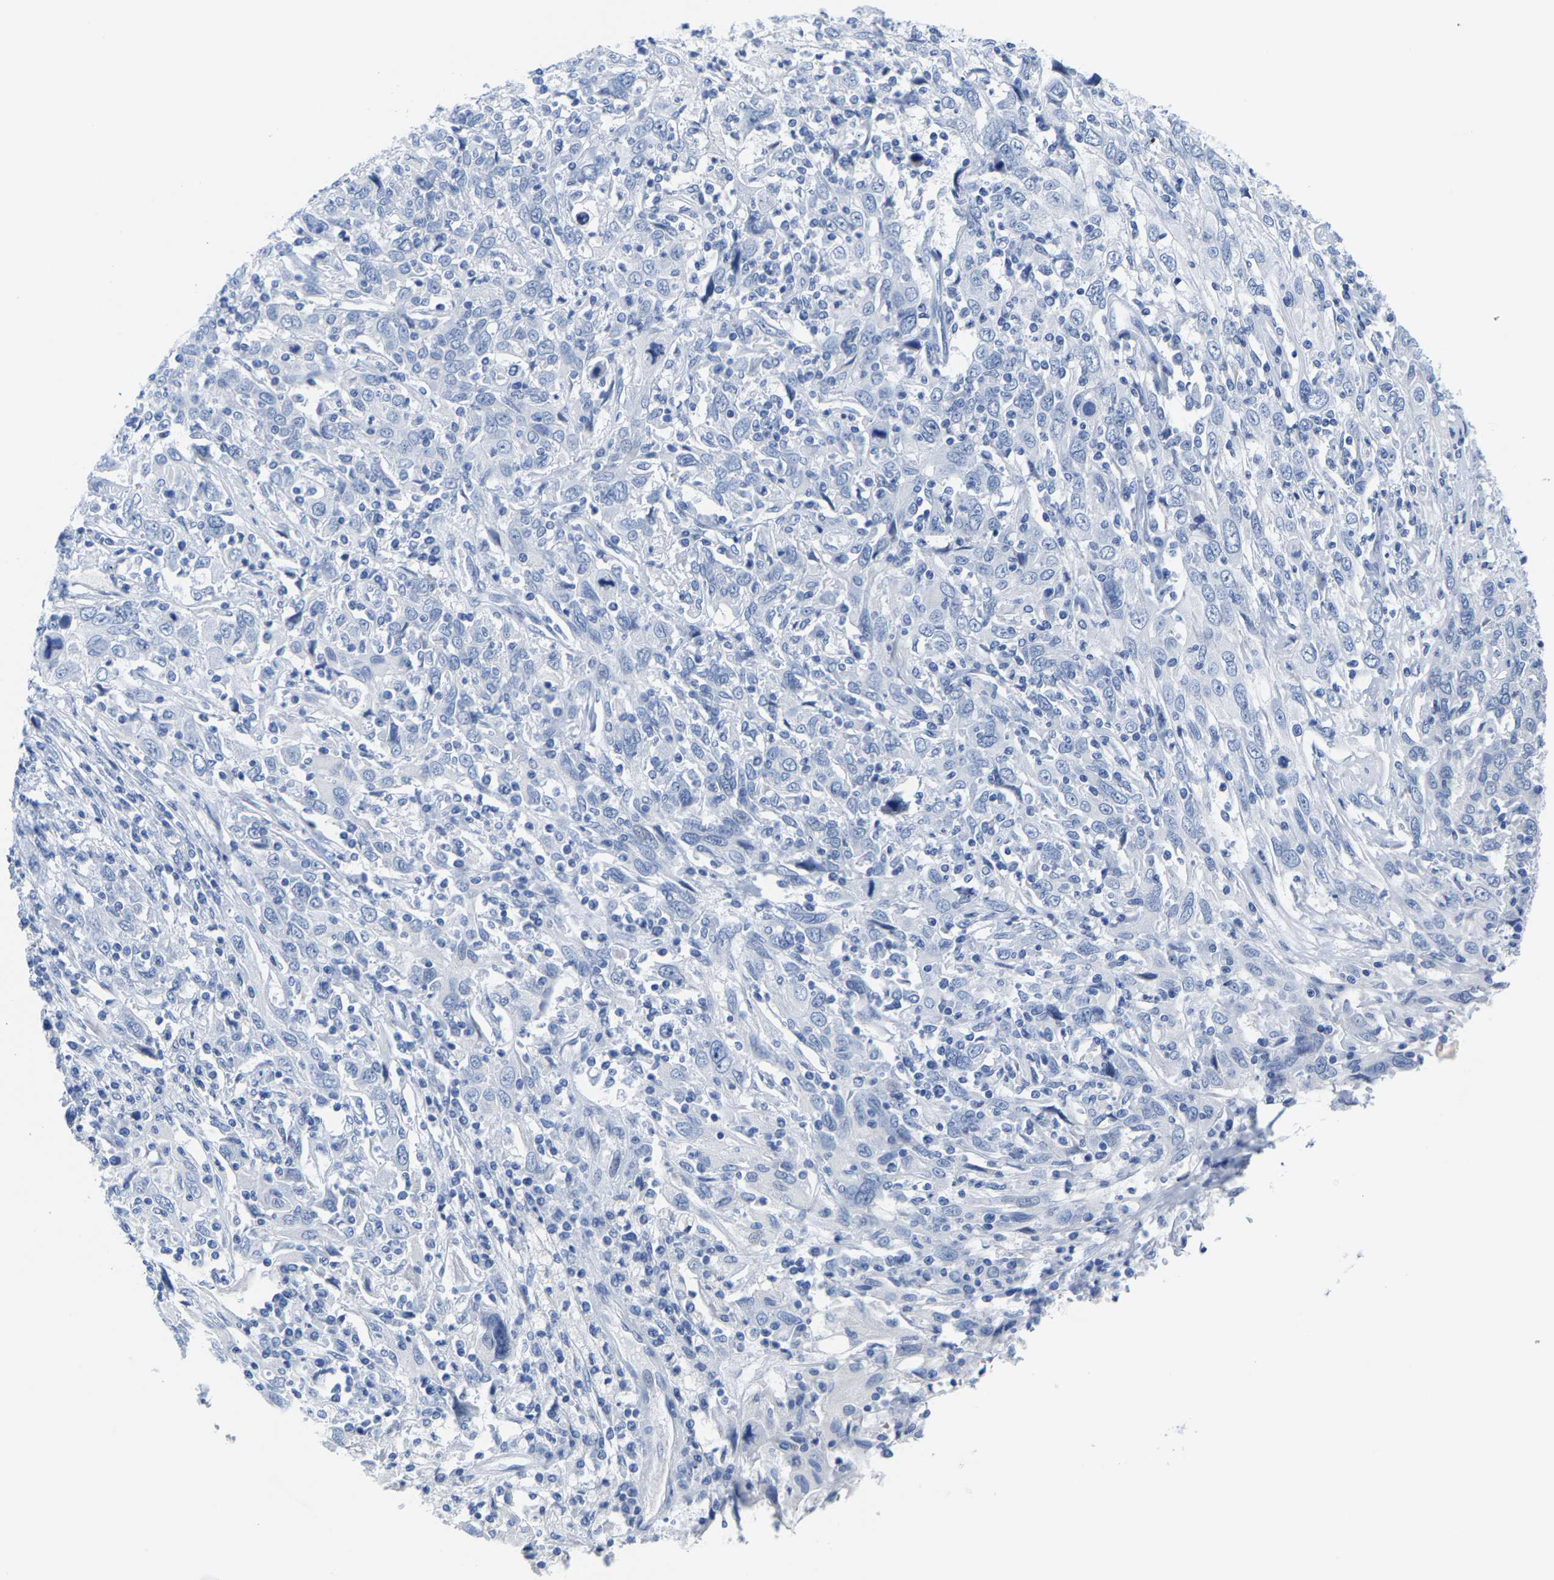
{"staining": {"intensity": "negative", "quantity": "none", "location": "none"}, "tissue": "cervical cancer", "cell_type": "Tumor cells", "image_type": "cancer", "snomed": [{"axis": "morphology", "description": "Squamous cell carcinoma, NOS"}, {"axis": "topography", "description": "Cervix"}], "caption": "DAB immunohistochemical staining of human squamous cell carcinoma (cervical) demonstrates no significant positivity in tumor cells.", "gene": "KLHL1", "patient": {"sex": "female", "age": 46}}